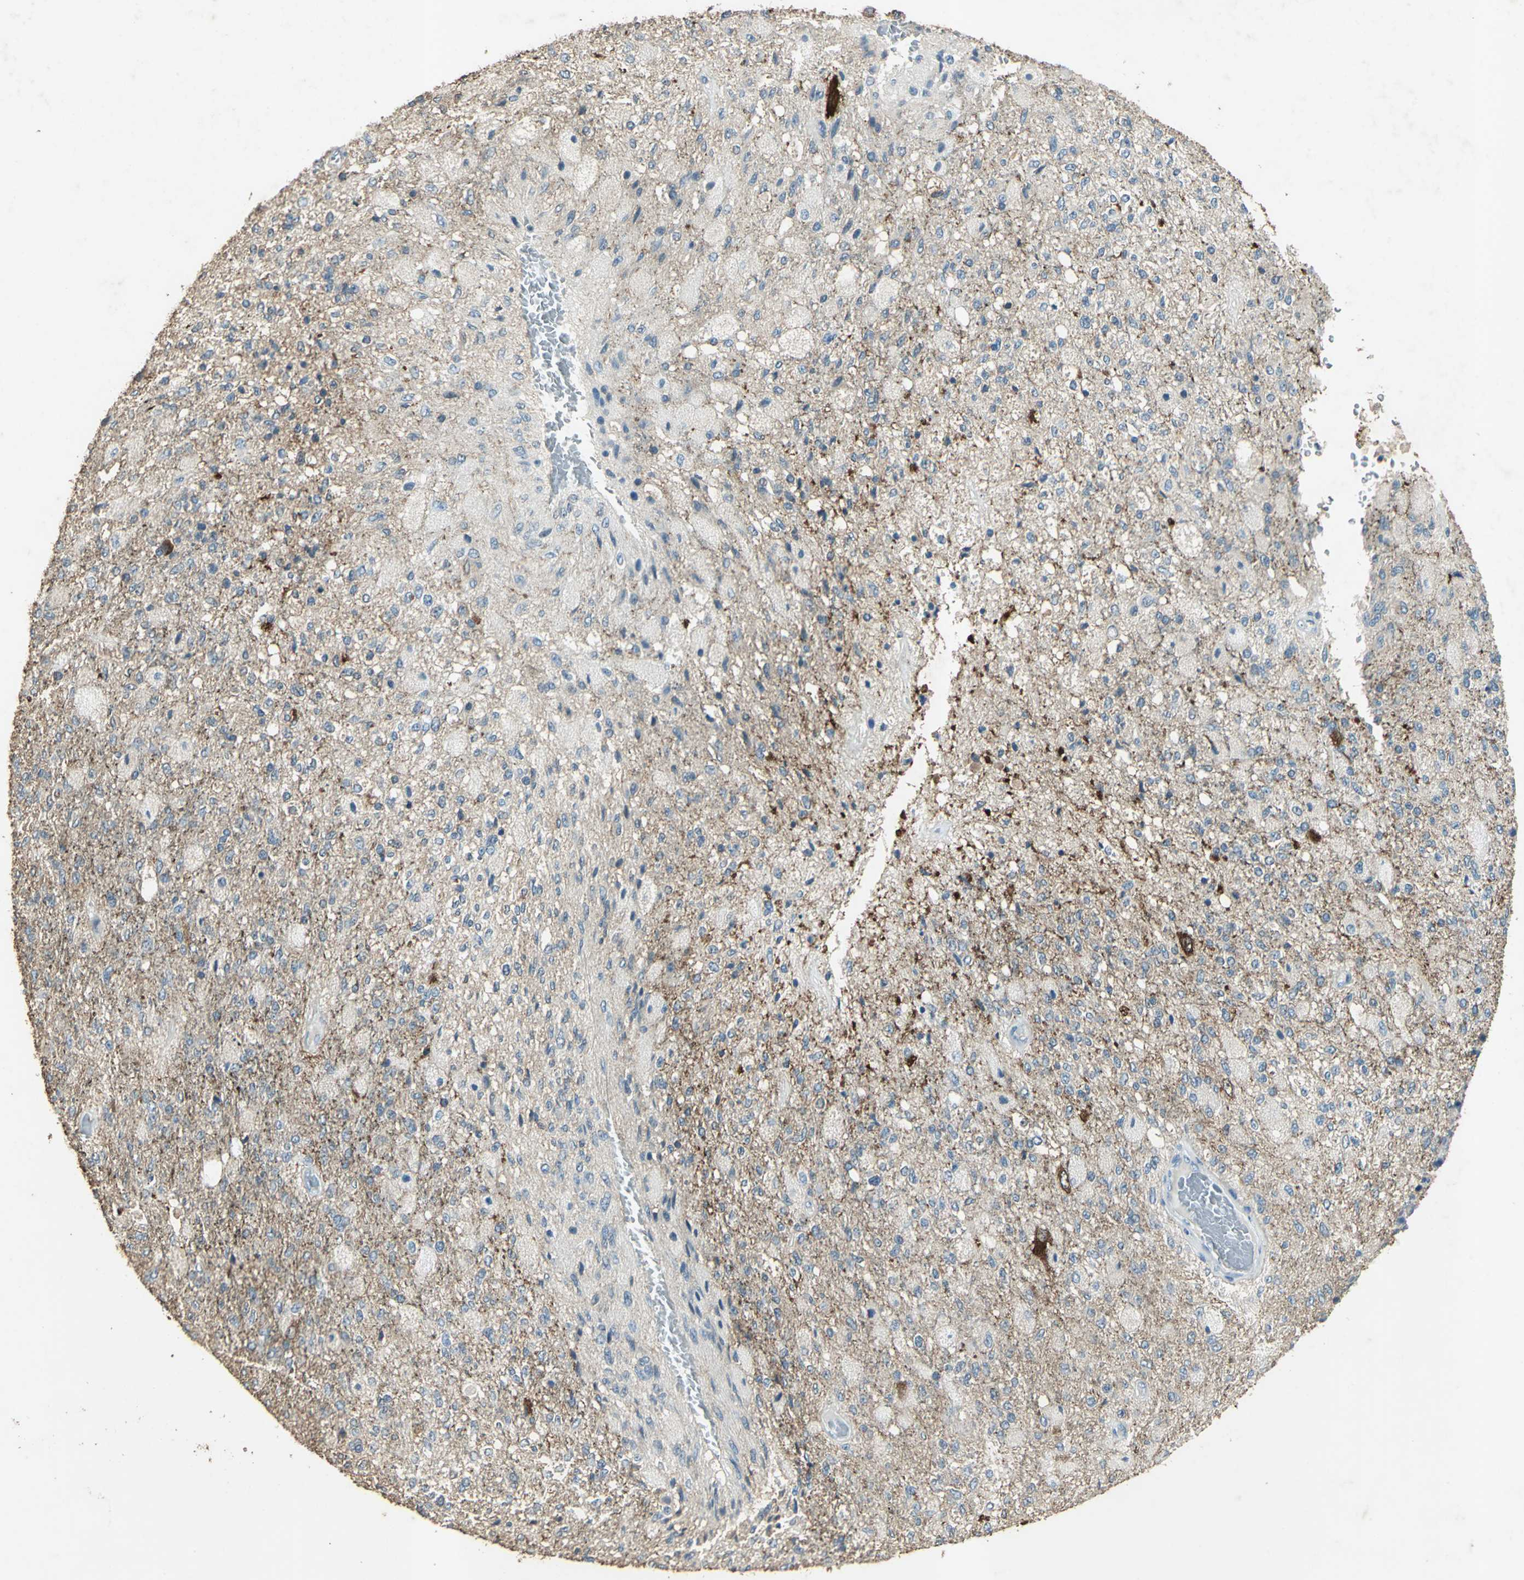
{"staining": {"intensity": "negative", "quantity": "none", "location": "none"}, "tissue": "glioma", "cell_type": "Tumor cells", "image_type": "cancer", "snomed": [{"axis": "morphology", "description": "Normal tissue, NOS"}, {"axis": "morphology", "description": "Glioma, malignant, High grade"}, {"axis": "topography", "description": "Cerebral cortex"}], "caption": "Malignant high-grade glioma was stained to show a protein in brown. There is no significant expression in tumor cells.", "gene": "CAMK2B", "patient": {"sex": "male", "age": 77}}